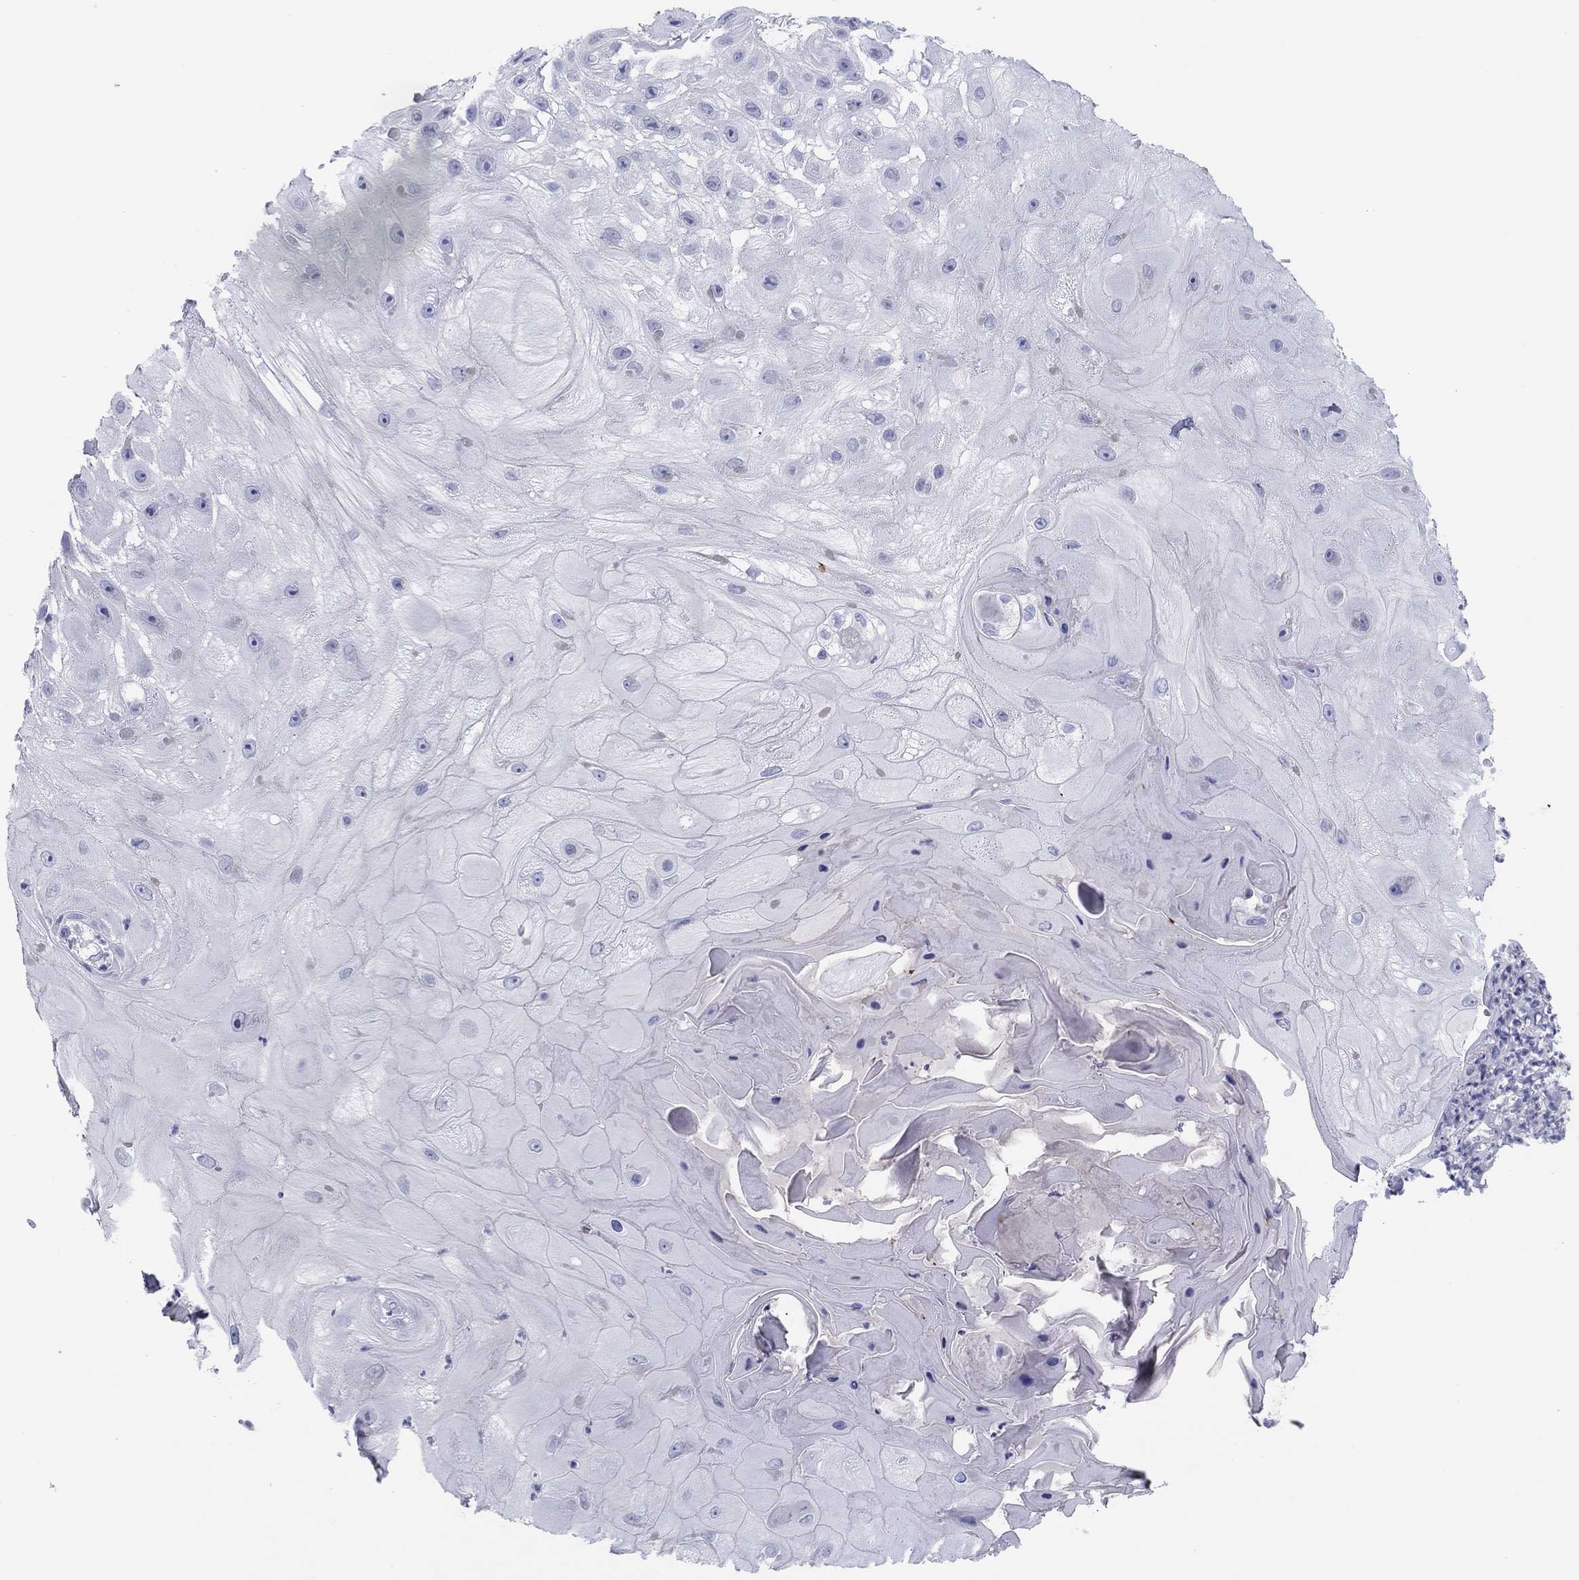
{"staining": {"intensity": "negative", "quantity": "none", "location": "none"}, "tissue": "skin cancer", "cell_type": "Tumor cells", "image_type": "cancer", "snomed": [{"axis": "morphology", "description": "Normal tissue, NOS"}, {"axis": "morphology", "description": "Squamous cell carcinoma, NOS"}, {"axis": "topography", "description": "Skin"}], "caption": "DAB (3,3'-diaminobenzidine) immunohistochemical staining of human squamous cell carcinoma (skin) demonstrates no significant expression in tumor cells.", "gene": "CPNE6", "patient": {"sex": "male", "age": 79}}